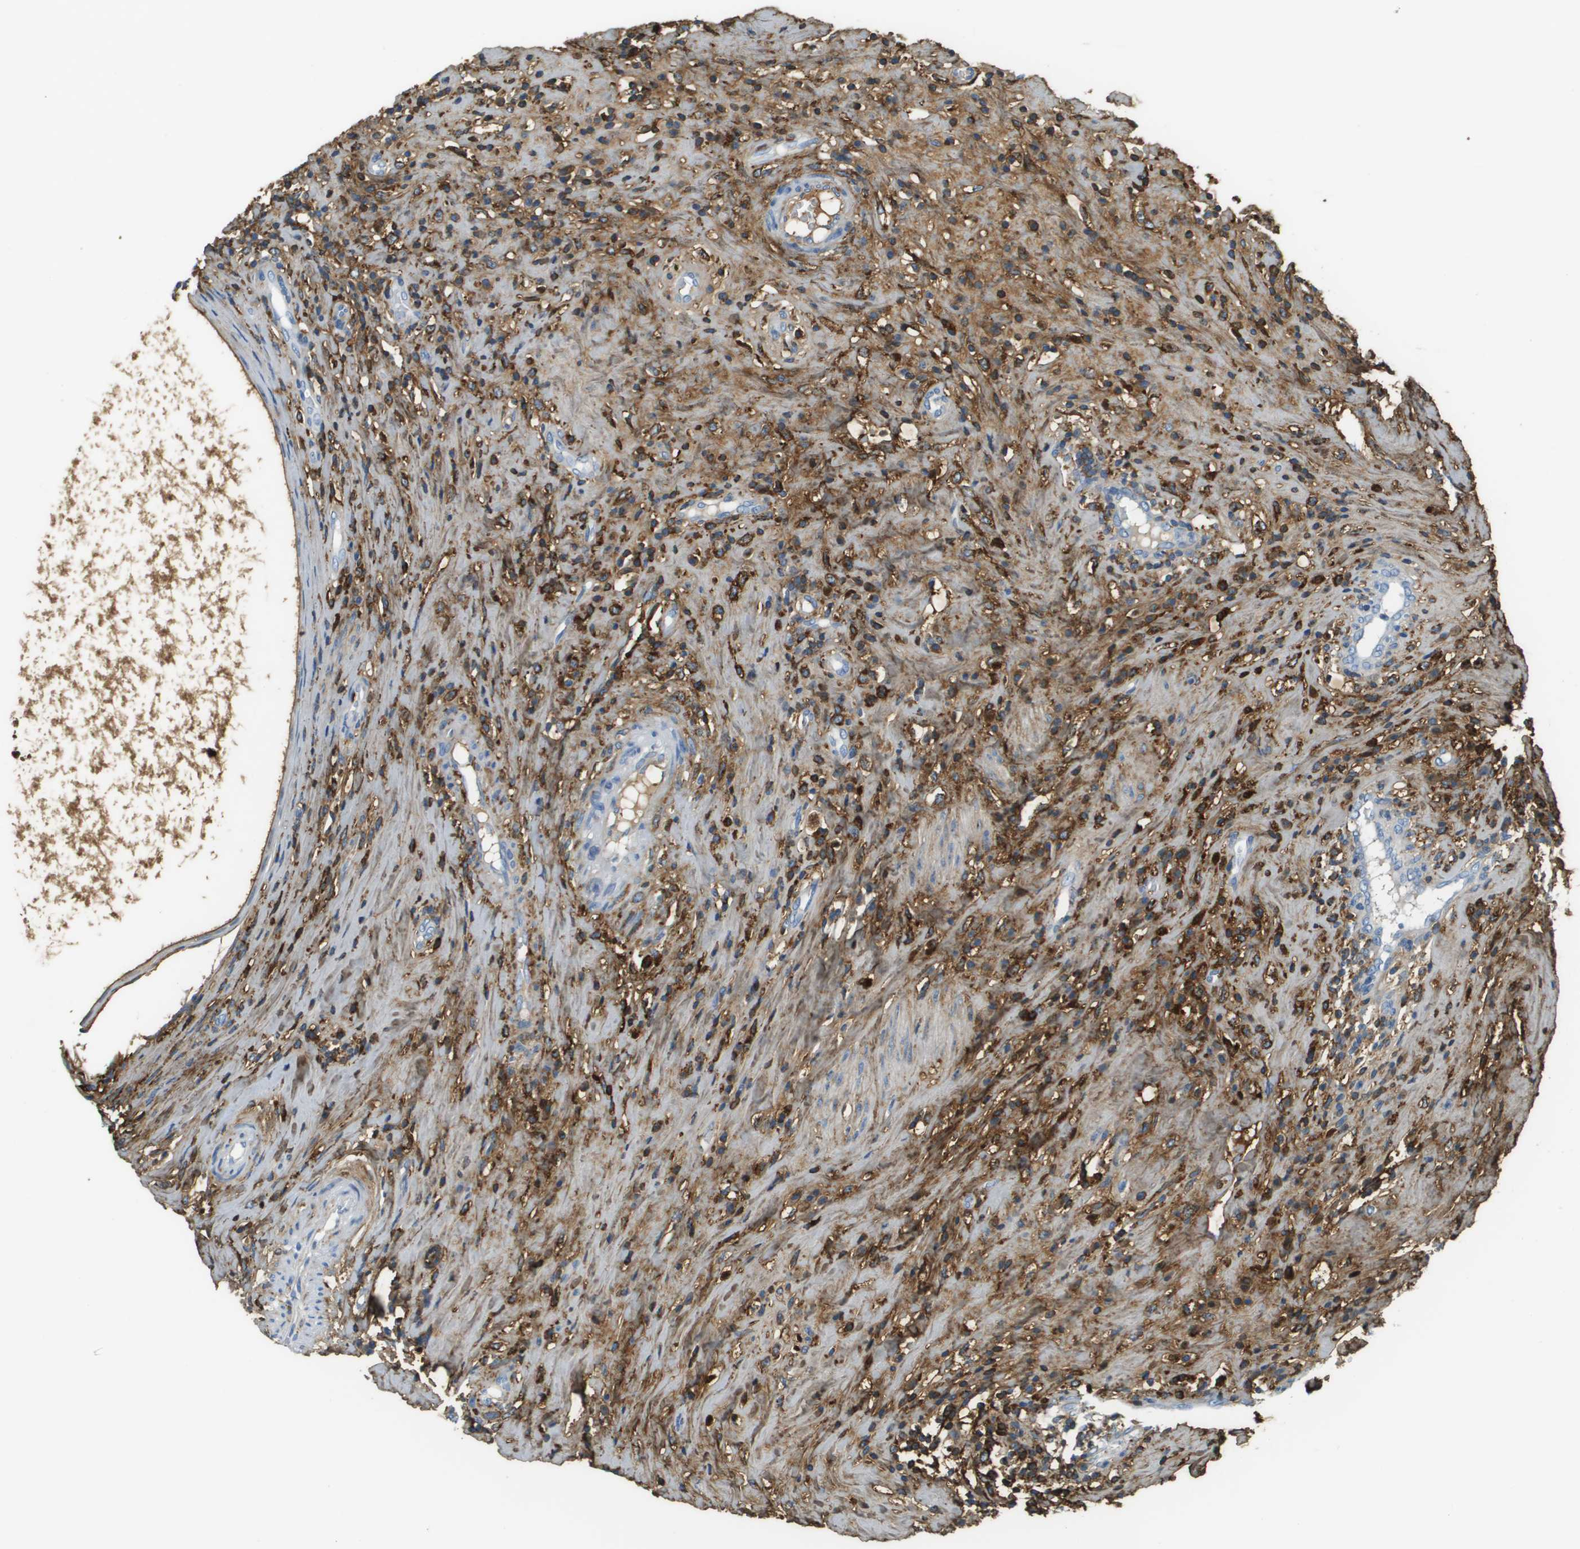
{"staining": {"intensity": "negative", "quantity": "none", "location": "none"}, "tissue": "testis cancer", "cell_type": "Tumor cells", "image_type": "cancer", "snomed": [{"axis": "morphology", "description": "Necrosis, NOS"}, {"axis": "morphology", "description": "Carcinoma, Embryonal, NOS"}, {"axis": "topography", "description": "Testis"}], "caption": "High magnification brightfield microscopy of testis embryonal carcinoma stained with DAB (brown) and counterstained with hematoxylin (blue): tumor cells show no significant staining.", "gene": "DCN", "patient": {"sex": "male", "age": 19}}